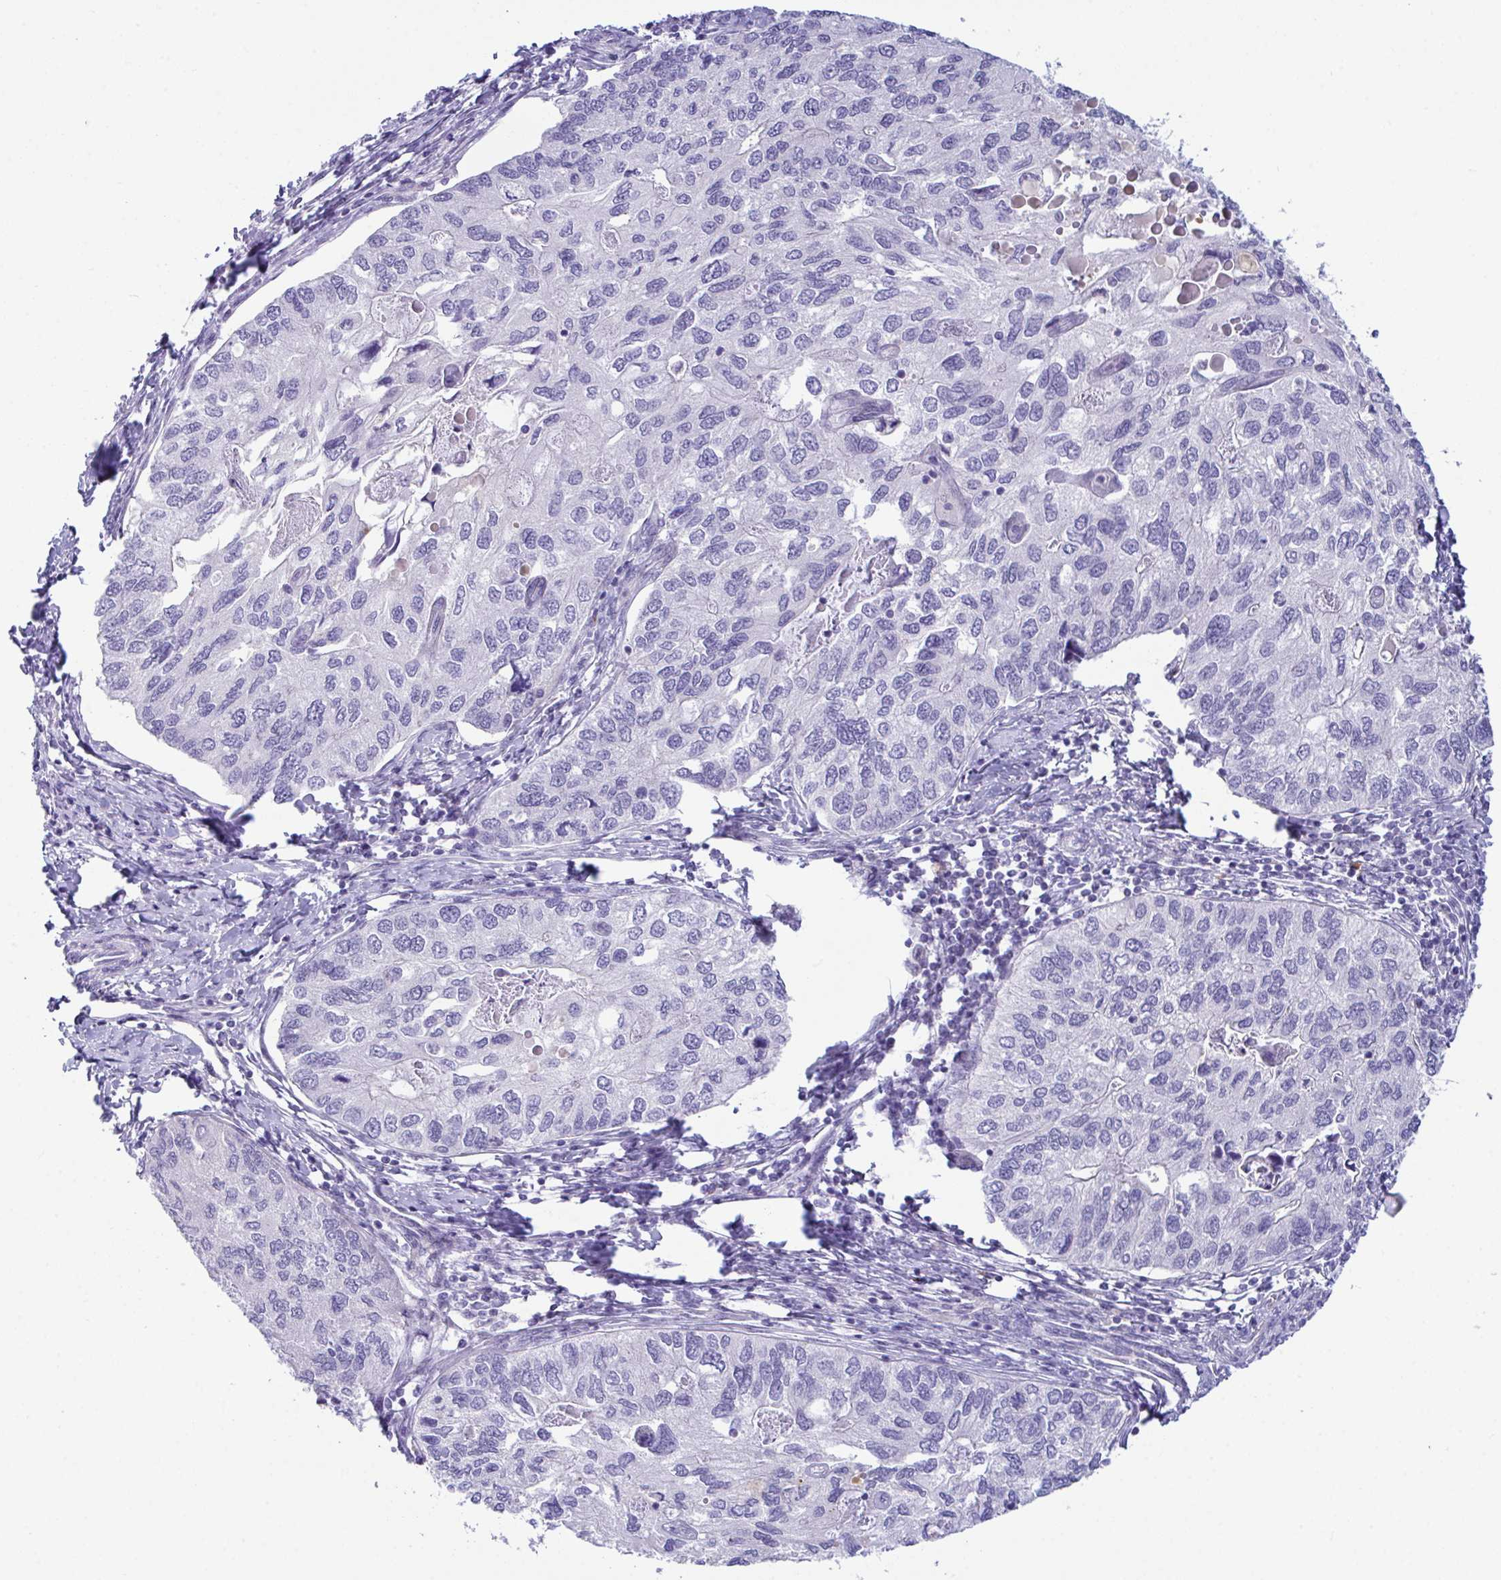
{"staining": {"intensity": "negative", "quantity": "none", "location": "none"}, "tissue": "endometrial cancer", "cell_type": "Tumor cells", "image_type": "cancer", "snomed": [{"axis": "morphology", "description": "Carcinoma, NOS"}, {"axis": "topography", "description": "Uterus"}], "caption": "Endometrial carcinoma was stained to show a protein in brown. There is no significant staining in tumor cells.", "gene": "USP35", "patient": {"sex": "female", "age": 76}}